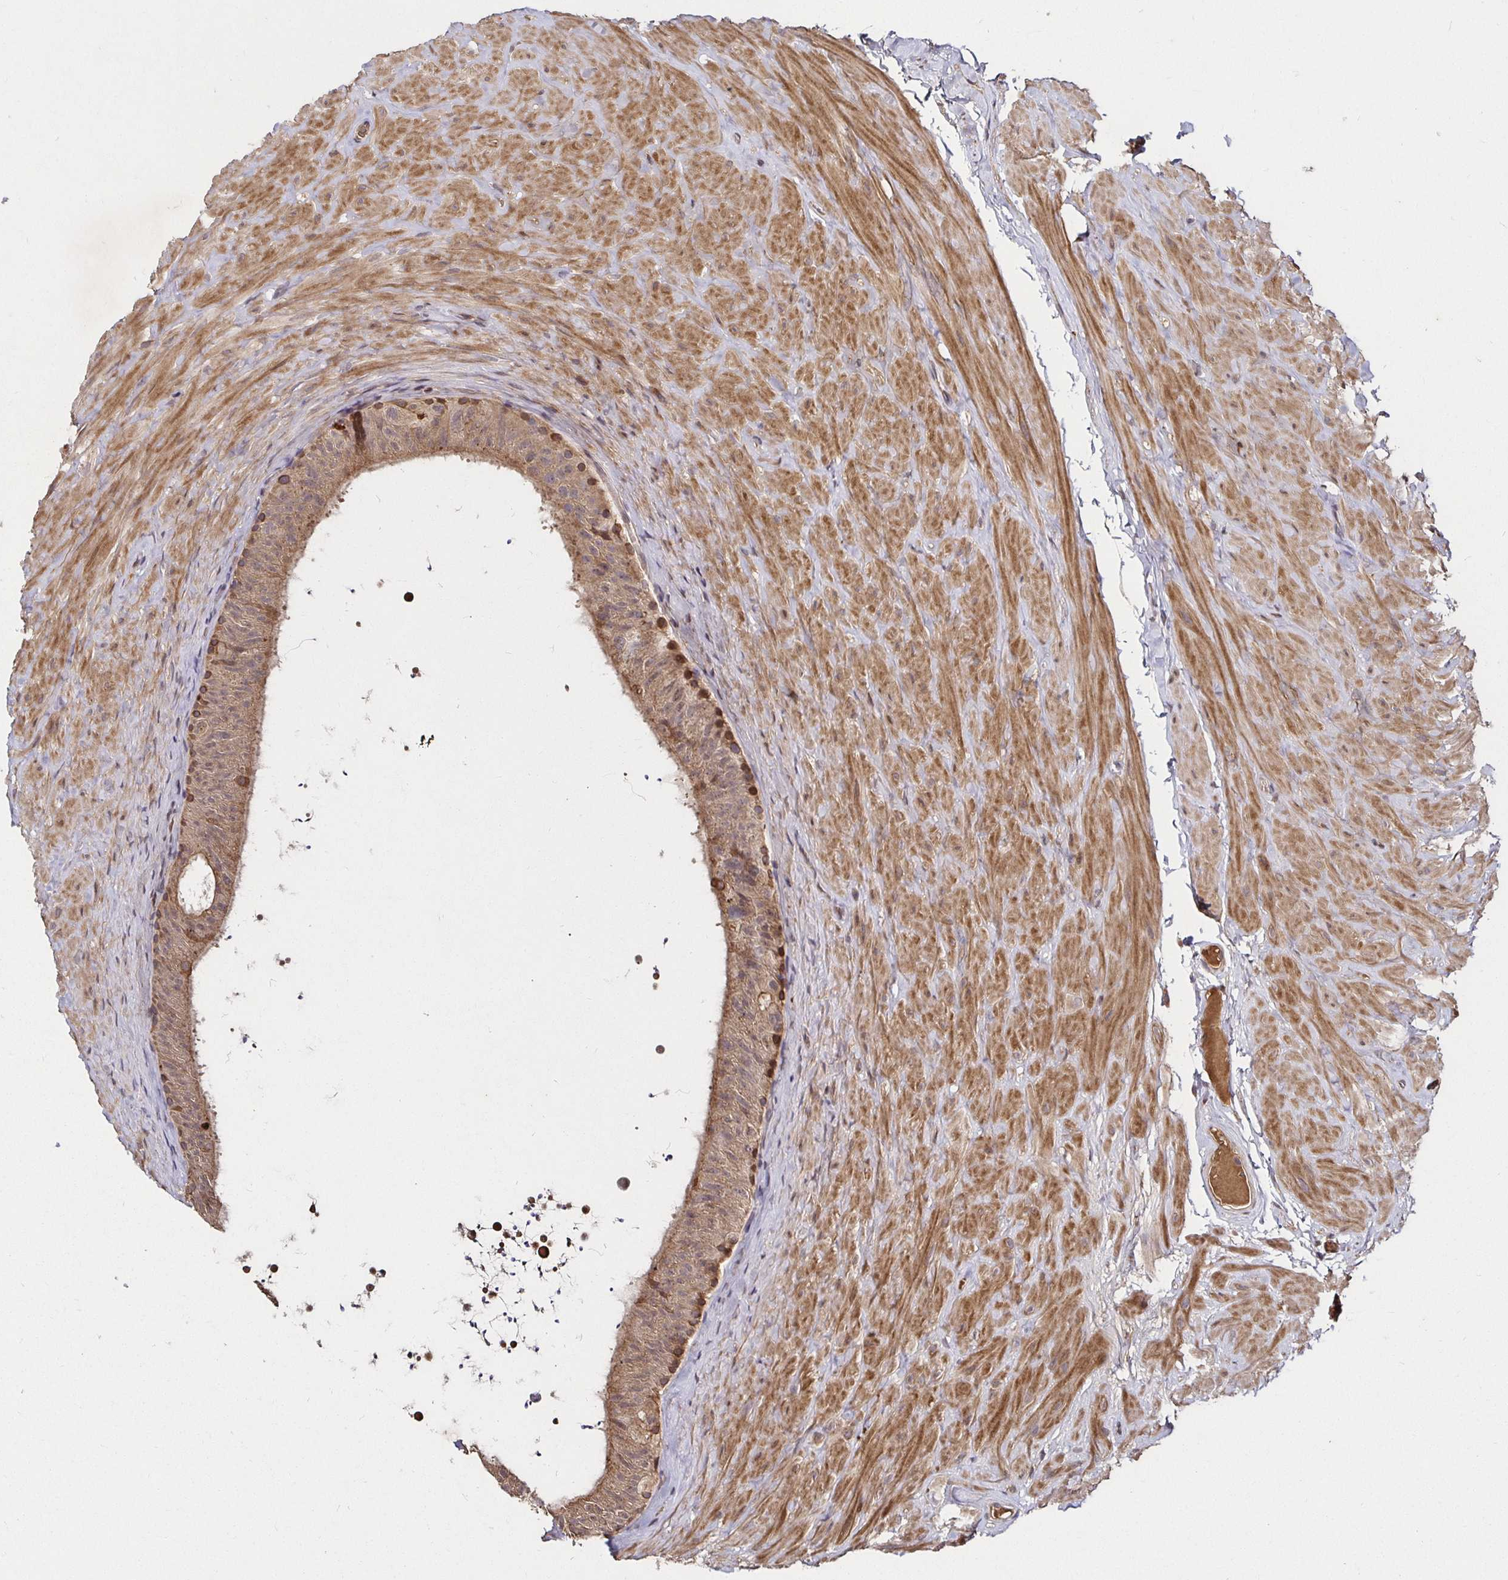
{"staining": {"intensity": "moderate", "quantity": "25%-75%", "location": "cytoplasmic/membranous"}, "tissue": "epididymis", "cell_type": "Glandular cells", "image_type": "normal", "snomed": [{"axis": "morphology", "description": "Normal tissue, NOS"}, {"axis": "topography", "description": "Epididymis, spermatic cord, NOS"}, {"axis": "topography", "description": "Epididymis"}], "caption": "This image exhibits IHC staining of benign human epididymis, with medium moderate cytoplasmic/membranous expression in approximately 25%-75% of glandular cells.", "gene": "SMYD3", "patient": {"sex": "male", "age": 31}}